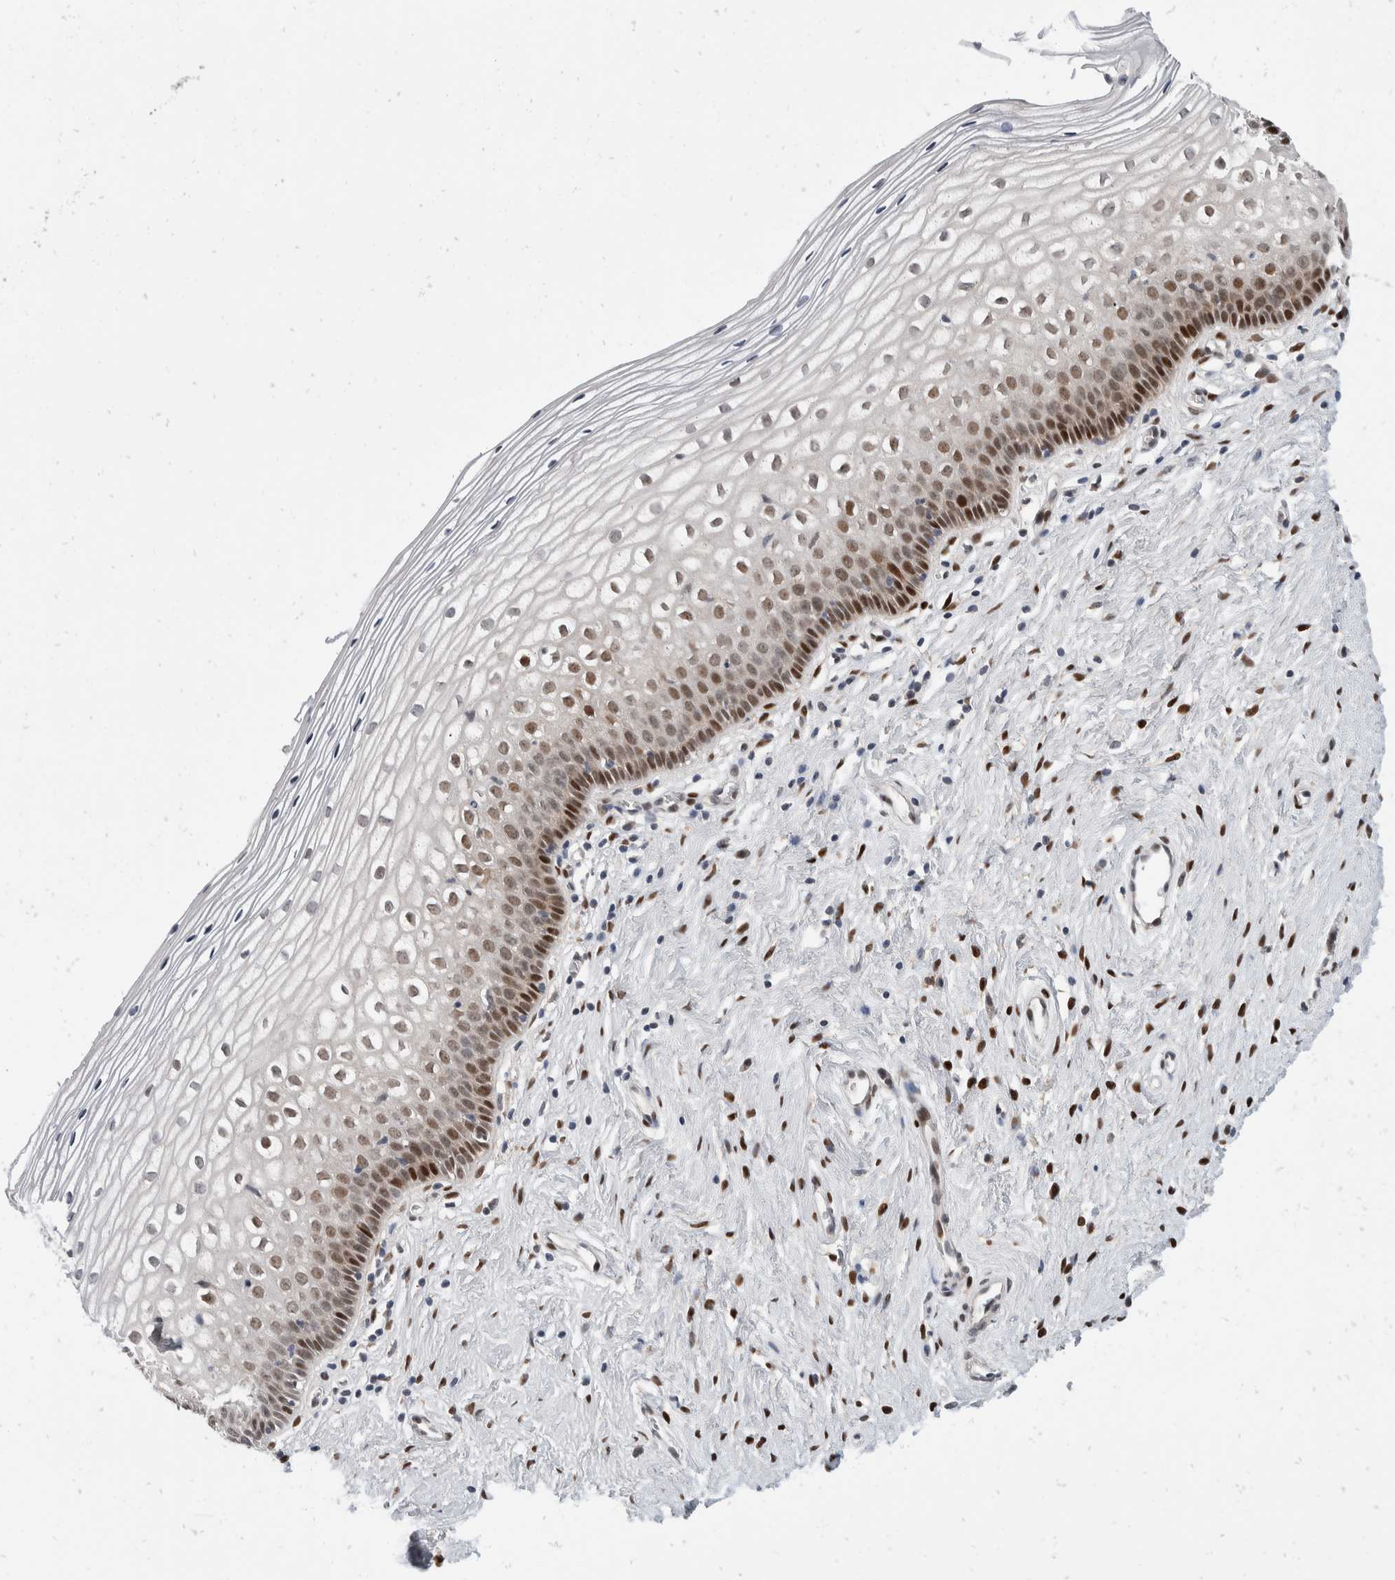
{"staining": {"intensity": "moderate", "quantity": ">75%", "location": "nuclear"}, "tissue": "cervix", "cell_type": "Squamous epithelial cells", "image_type": "normal", "snomed": [{"axis": "morphology", "description": "Normal tissue, NOS"}, {"axis": "topography", "description": "Cervix"}], "caption": "IHC of unremarkable human cervix demonstrates medium levels of moderate nuclear expression in approximately >75% of squamous epithelial cells.", "gene": "ZNF703", "patient": {"sex": "female", "age": 27}}